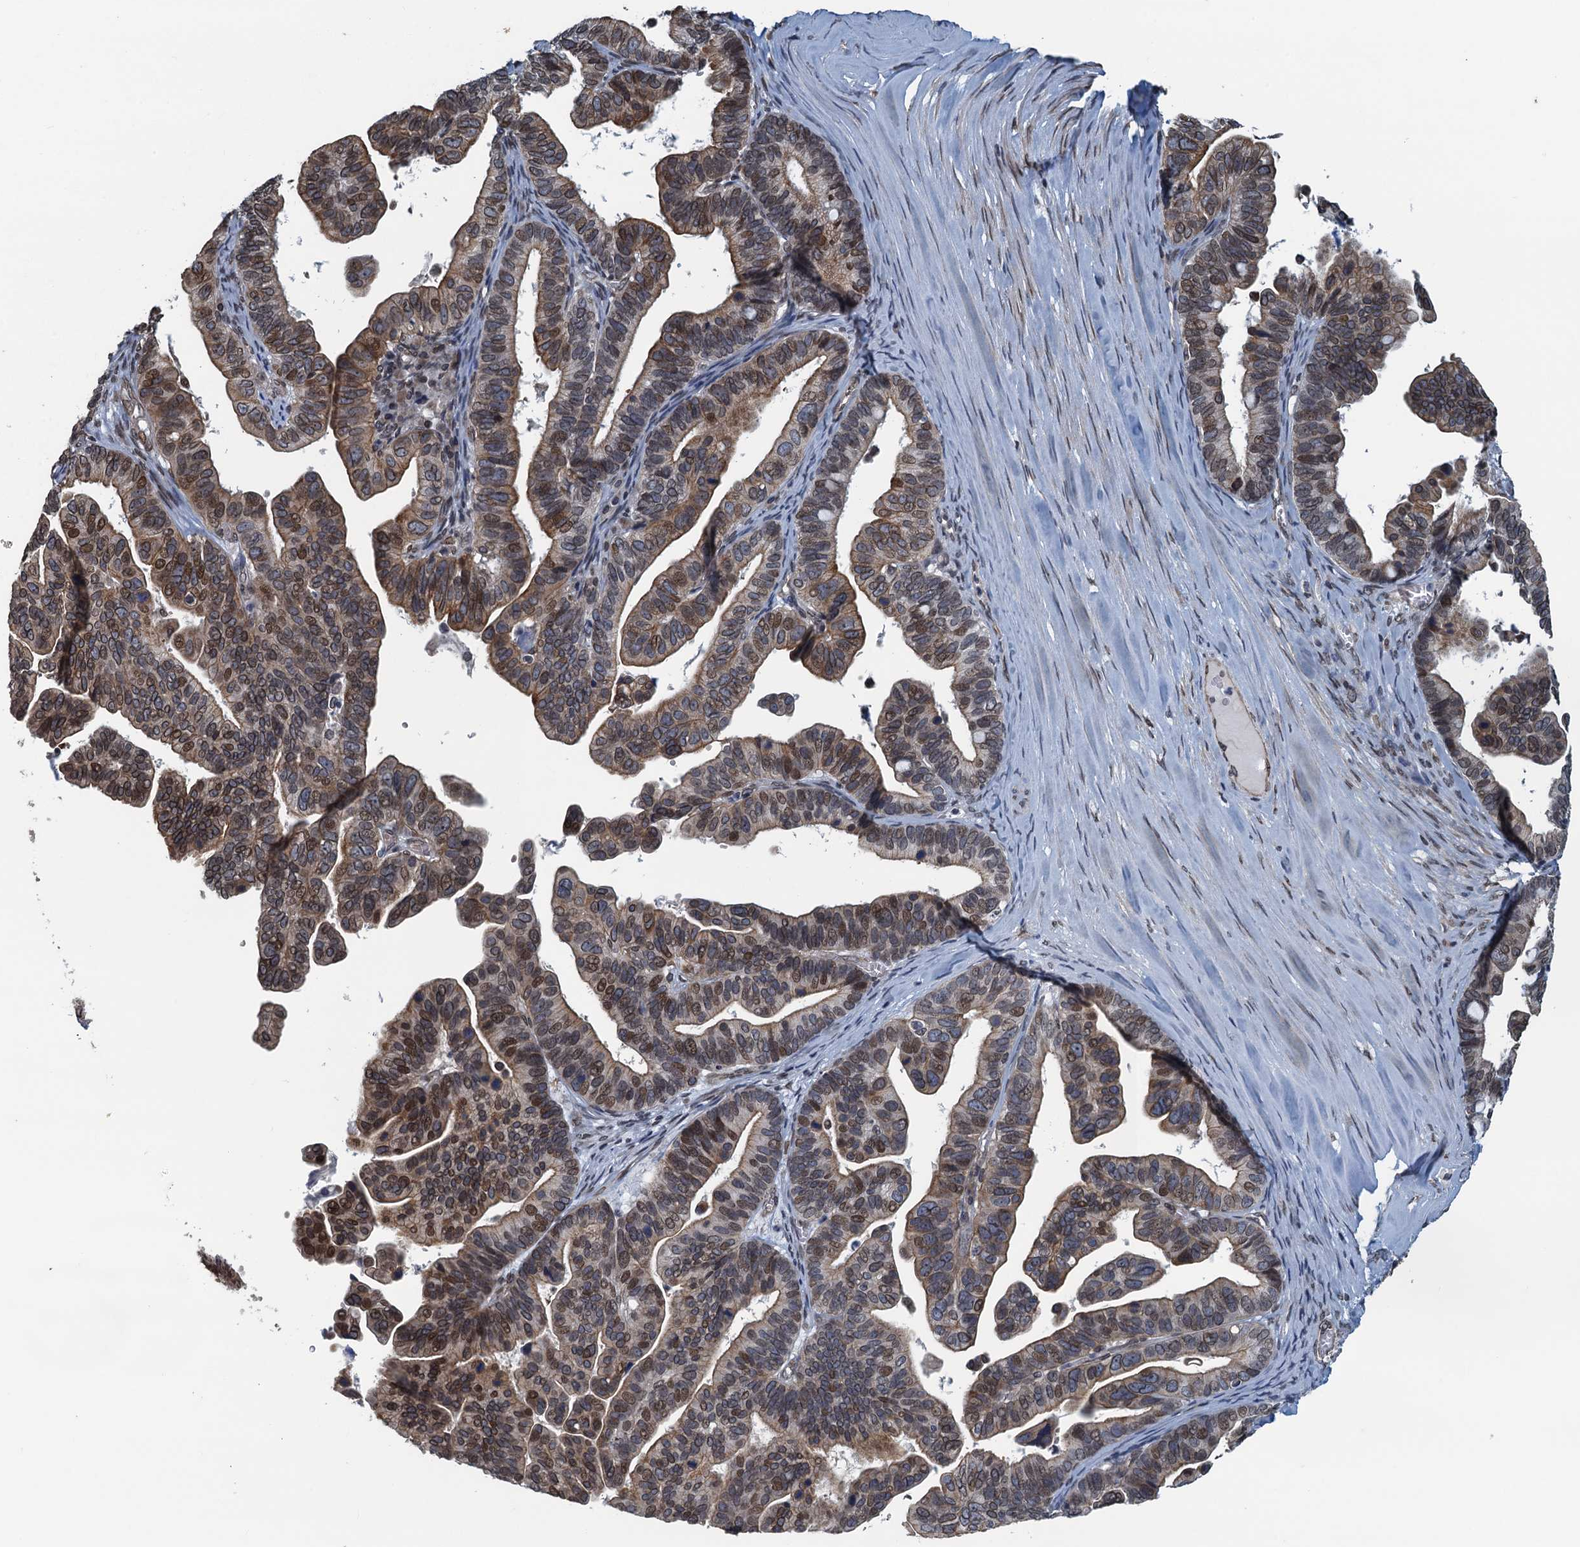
{"staining": {"intensity": "weak", "quantity": ">75%", "location": "cytoplasmic/membranous,nuclear"}, "tissue": "ovarian cancer", "cell_type": "Tumor cells", "image_type": "cancer", "snomed": [{"axis": "morphology", "description": "Cystadenocarcinoma, serous, NOS"}, {"axis": "topography", "description": "Ovary"}], "caption": "Immunohistochemical staining of human ovarian cancer (serous cystadenocarcinoma) shows low levels of weak cytoplasmic/membranous and nuclear staining in about >75% of tumor cells.", "gene": "CCDC34", "patient": {"sex": "female", "age": 56}}